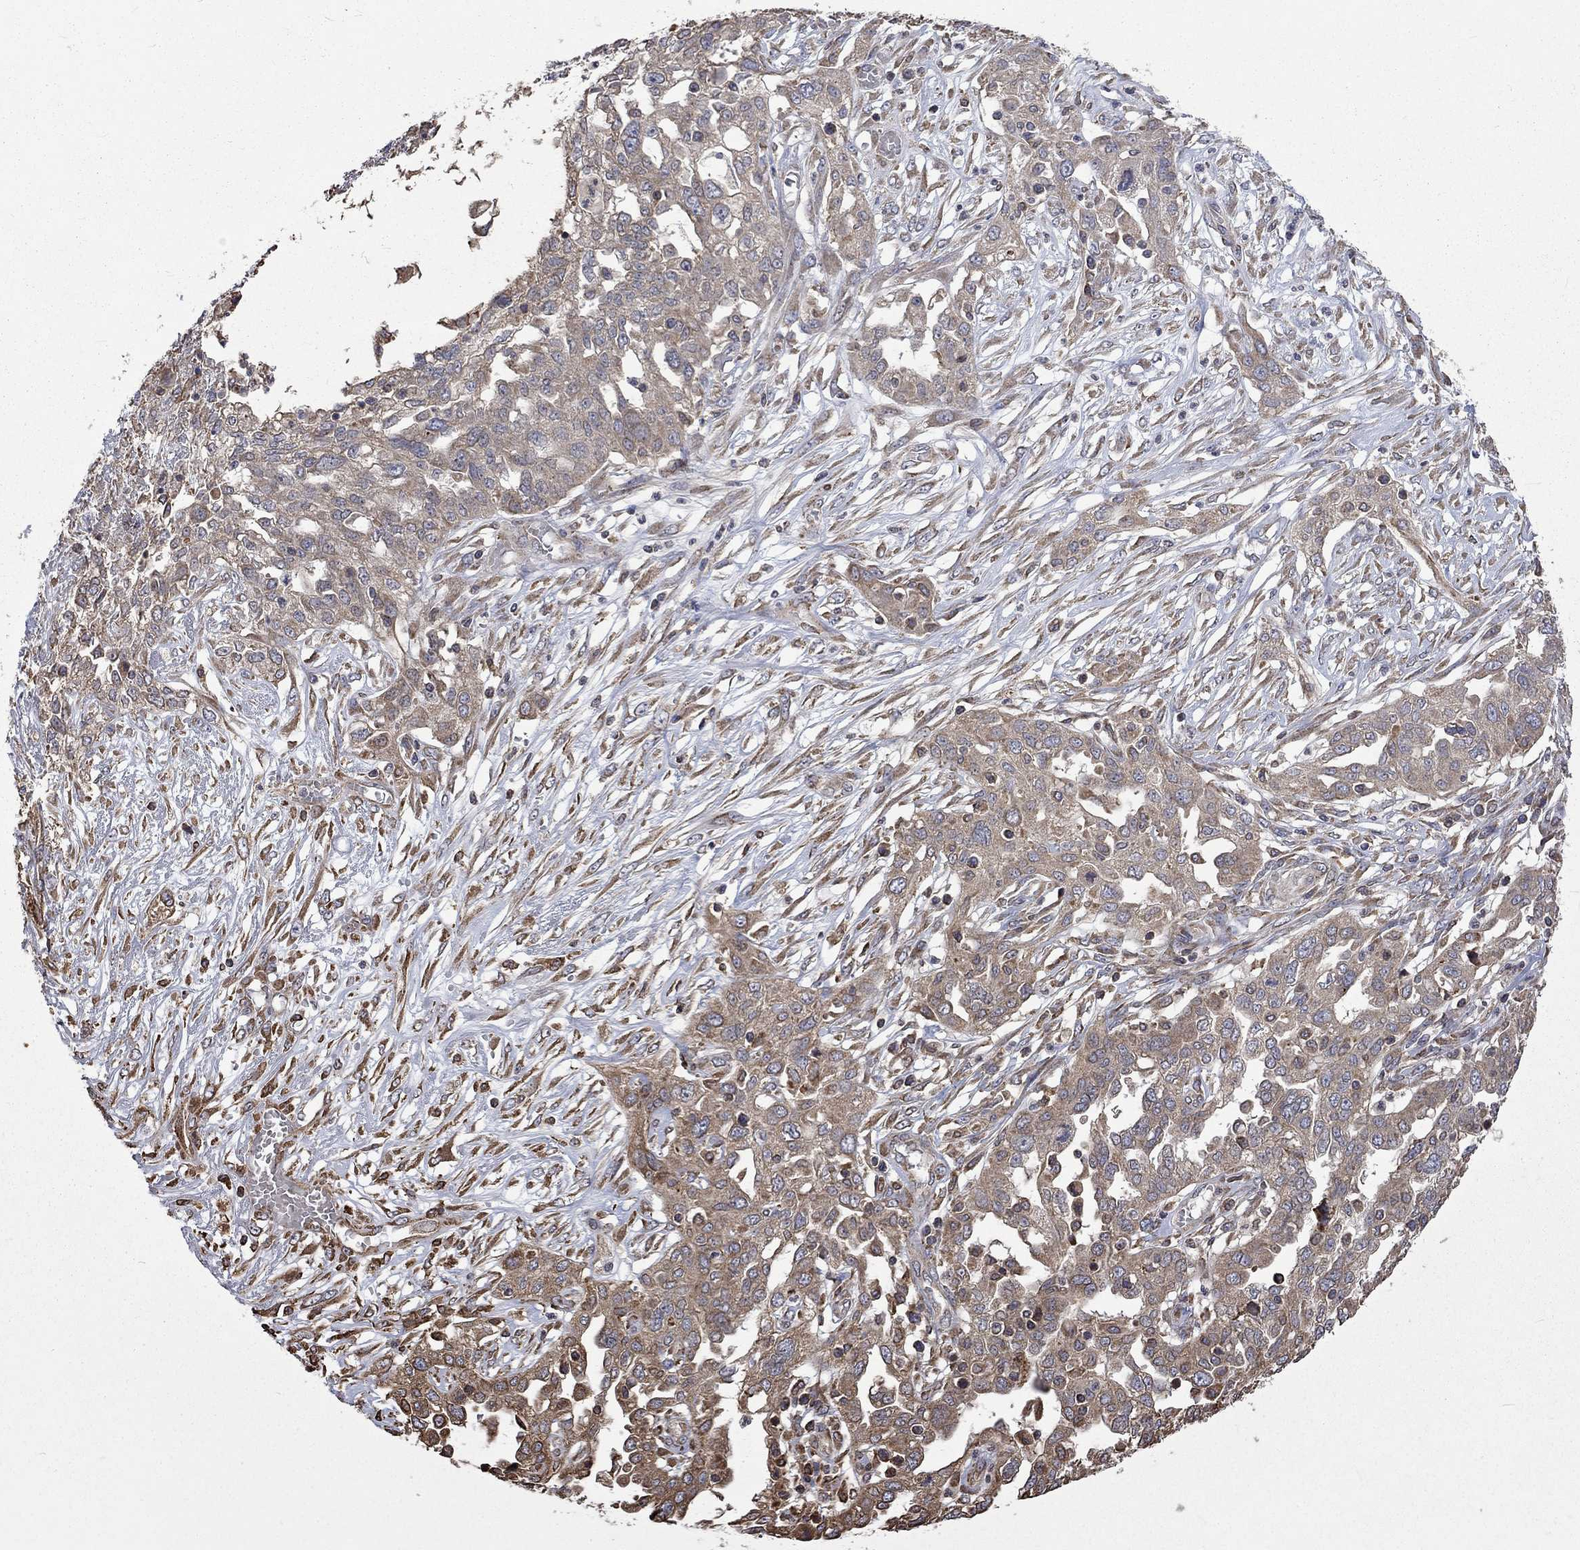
{"staining": {"intensity": "weak", "quantity": "25%-75%", "location": "cytoplasmic/membranous"}, "tissue": "ovarian cancer", "cell_type": "Tumor cells", "image_type": "cancer", "snomed": [{"axis": "morphology", "description": "Cystadenocarcinoma, serous, NOS"}, {"axis": "topography", "description": "Ovary"}], "caption": "Protein staining demonstrates weak cytoplasmic/membranous expression in approximately 25%-75% of tumor cells in ovarian cancer. The staining was performed using DAB, with brown indicating positive protein expression. Nuclei are stained blue with hematoxylin.", "gene": "ESRRA", "patient": {"sex": "female", "age": 67}}